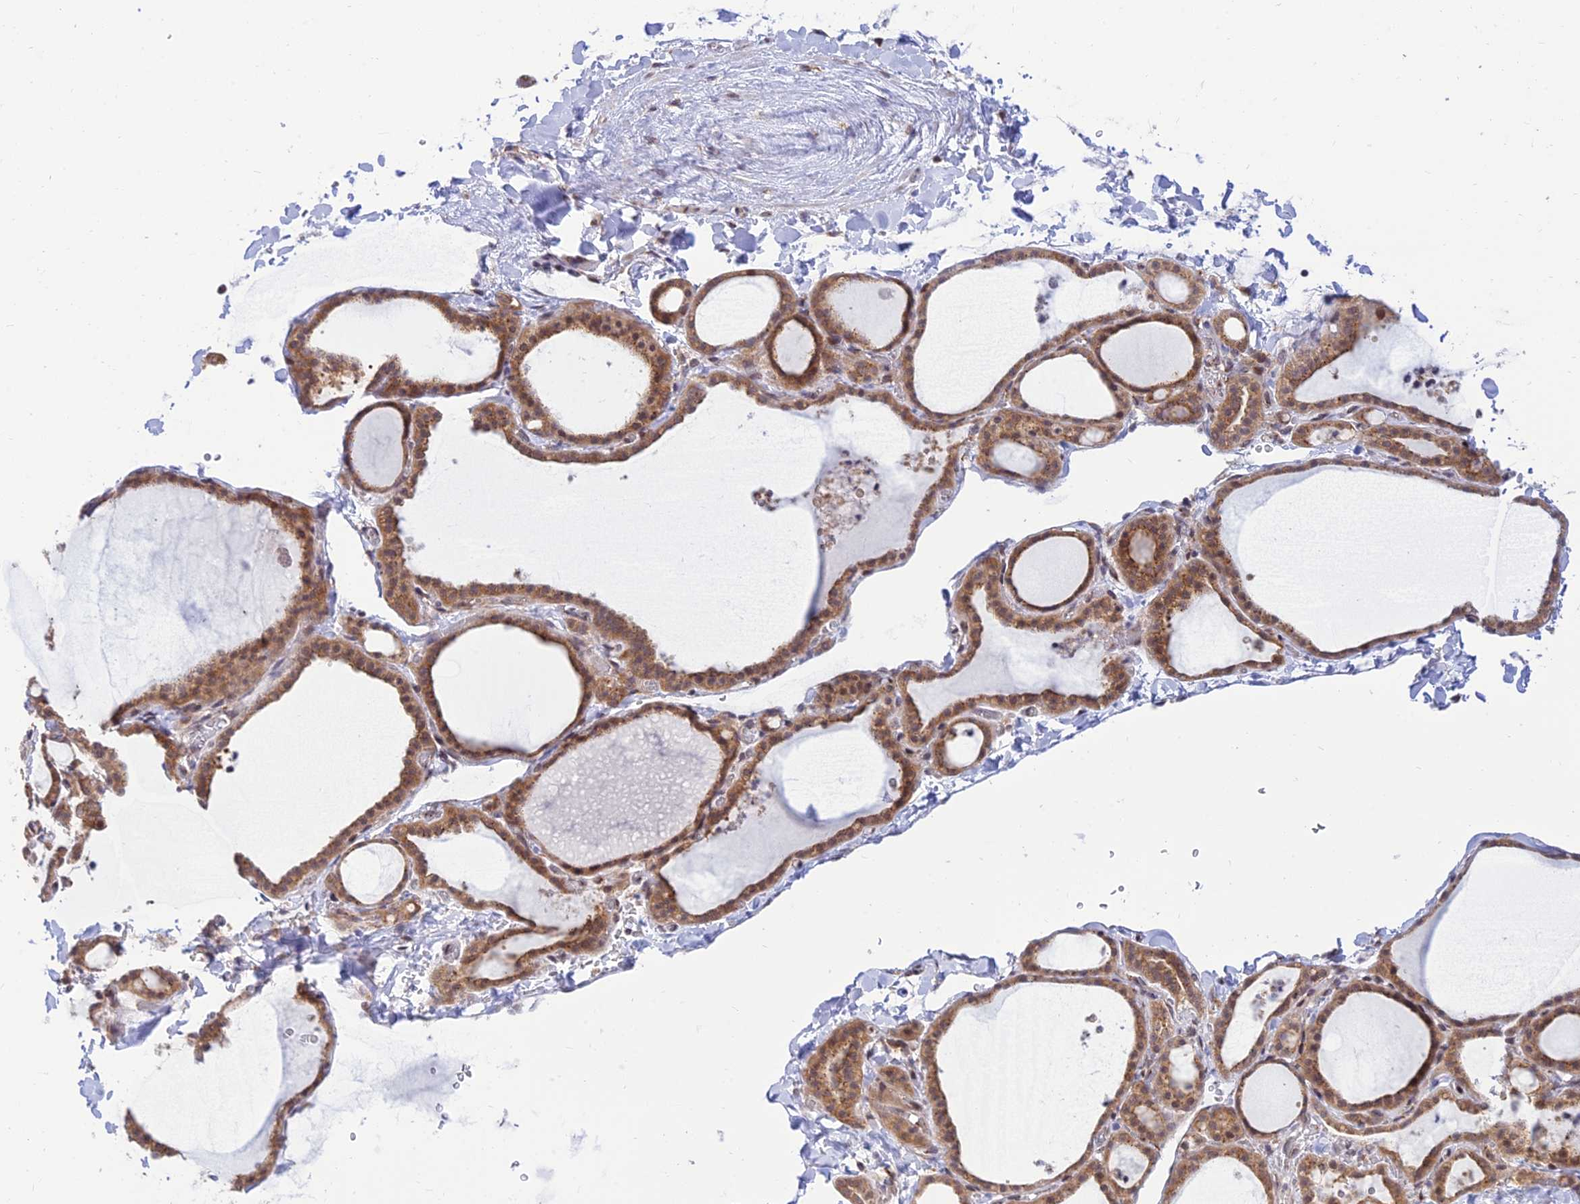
{"staining": {"intensity": "moderate", "quantity": ">75%", "location": "cytoplasmic/membranous"}, "tissue": "thyroid gland", "cell_type": "Glandular cells", "image_type": "normal", "snomed": [{"axis": "morphology", "description": "Normal tissue, NOS"}, {"axis": "topography", "description": "Thyroid gland"}], "caption": "High-magnification brightfield microscopy of normal thyroid gland stained with DAB (3,3'-diaminobenzidine) (brown) and counterstained with hematoxylin (blue). glandular cells exhibit moderate cytoplasmic/membranous staining is identified in about>75% of cells.", "gene": "GOLGA3", "patient": {"sex": "female", "age": 22}}